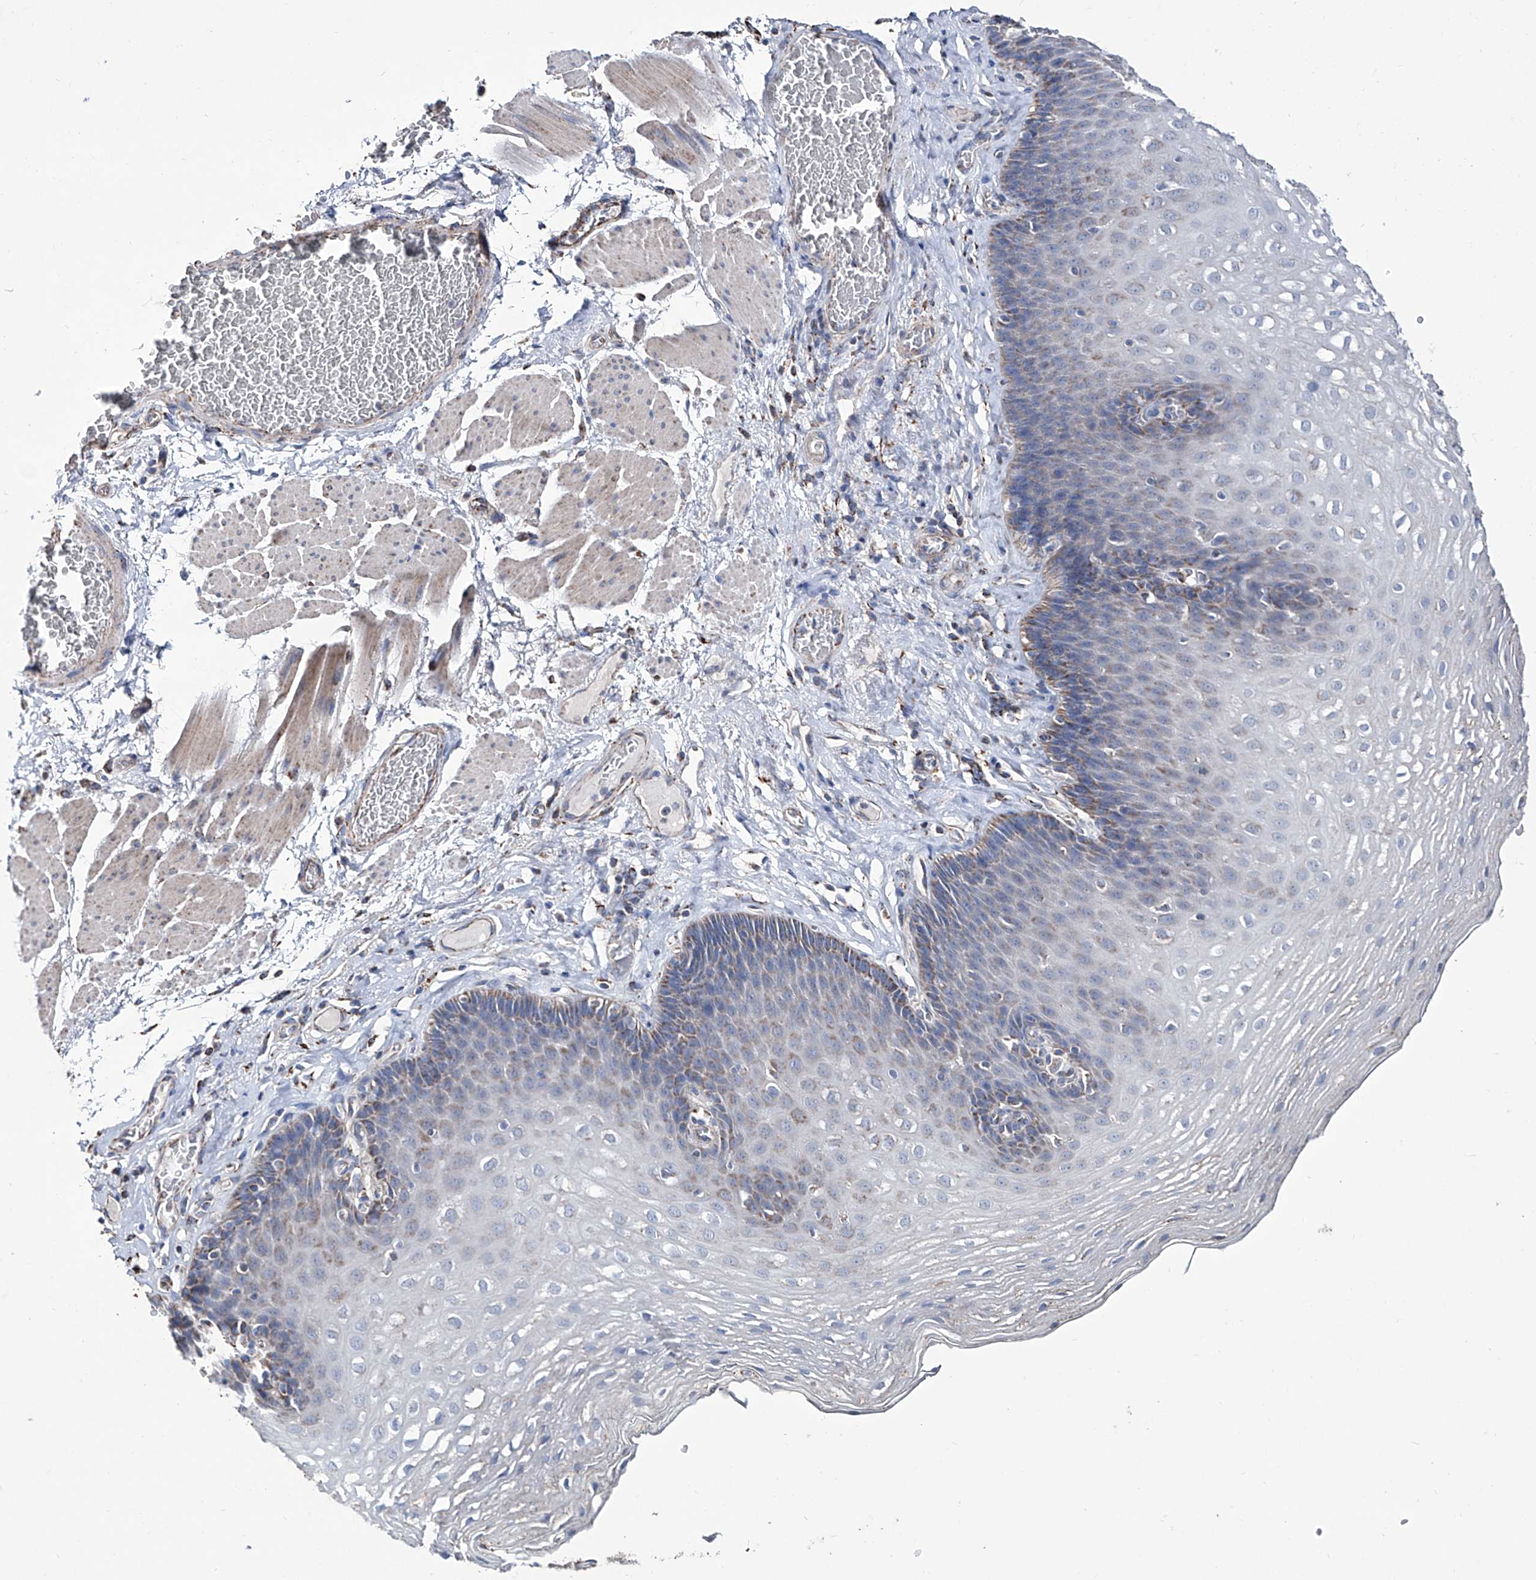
{"staining": {"intensity": "moderate", "quantity": "25%-75%", "location": "cytoplasmic/membranous"}, "tissue": "esophagus", "cell_type": "Squamous epithelial cells", "image_type": "normal", "snomed": [{"axis": "morphology", "description": "Normal tissue, NOS"}, {"axis": "topography", "description": "Esophagus"}], "caption": "Immunohistochemical staining of normal esophagus reveals 25%-75% levels of moderate cytoplasmic/membranous protein positivity in approximately 25%-75% of squamous epithelial cells.", "gene": "NHS", "patient": {"sex": "female", "age": 66}}